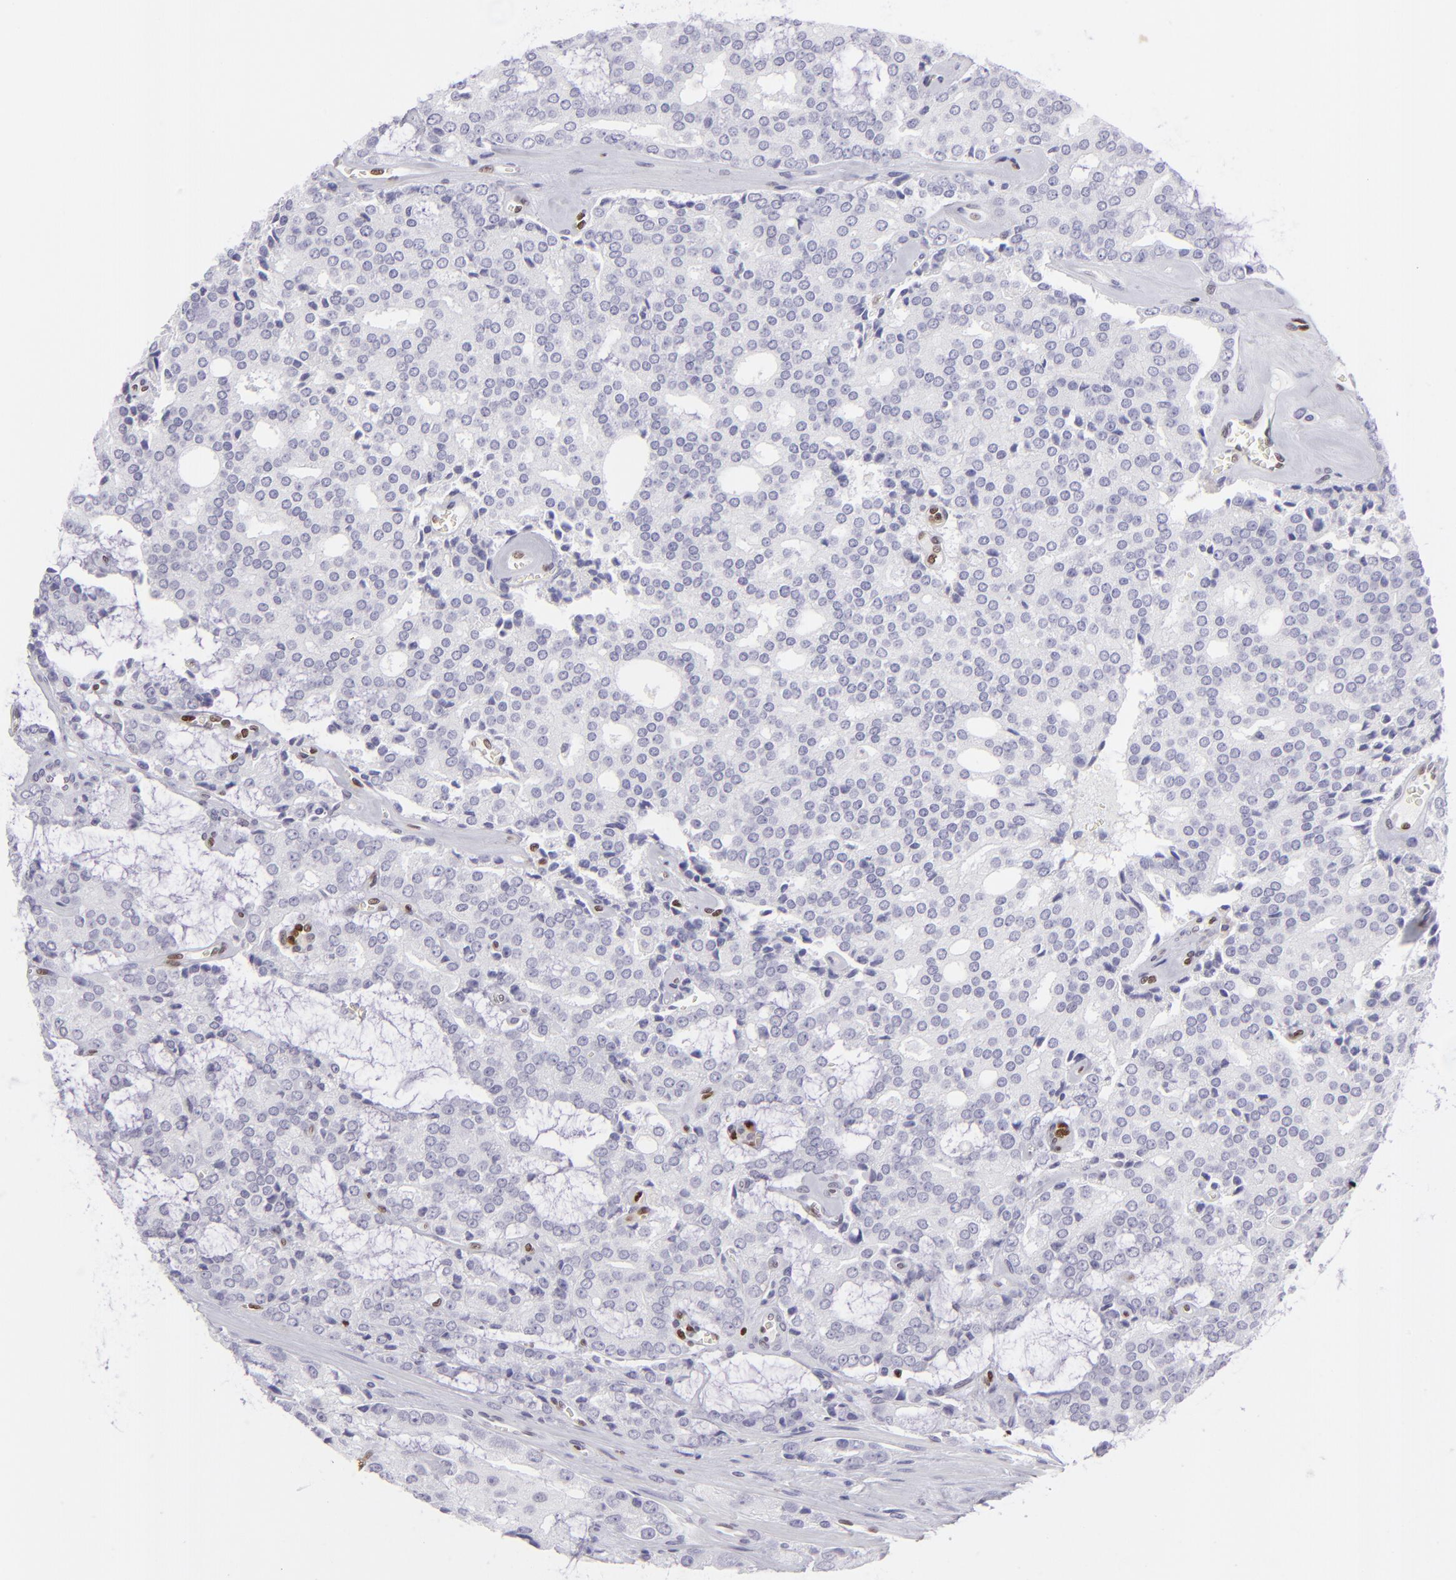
{"staining": {"intensity": "negative", "quantity": "none", "location": "none"}, "tissue": "prostate cancer", "cell_type": "Tumor cells", "image_type": "cancer", "snomed": [{"axis": "morphology", "description": "Adenocarcinoma, High grade"}, {"axis": "topography", "description": "Prostate"}], "caption": "DAB (3,3'-diaminobenzidine) immunohistochemical staining of prostate adenocarcinoma (high-grade) displays no significant staining in tumor cells.", "gene": "ETS1", "patient": {"sex": "male", "age": 67}}